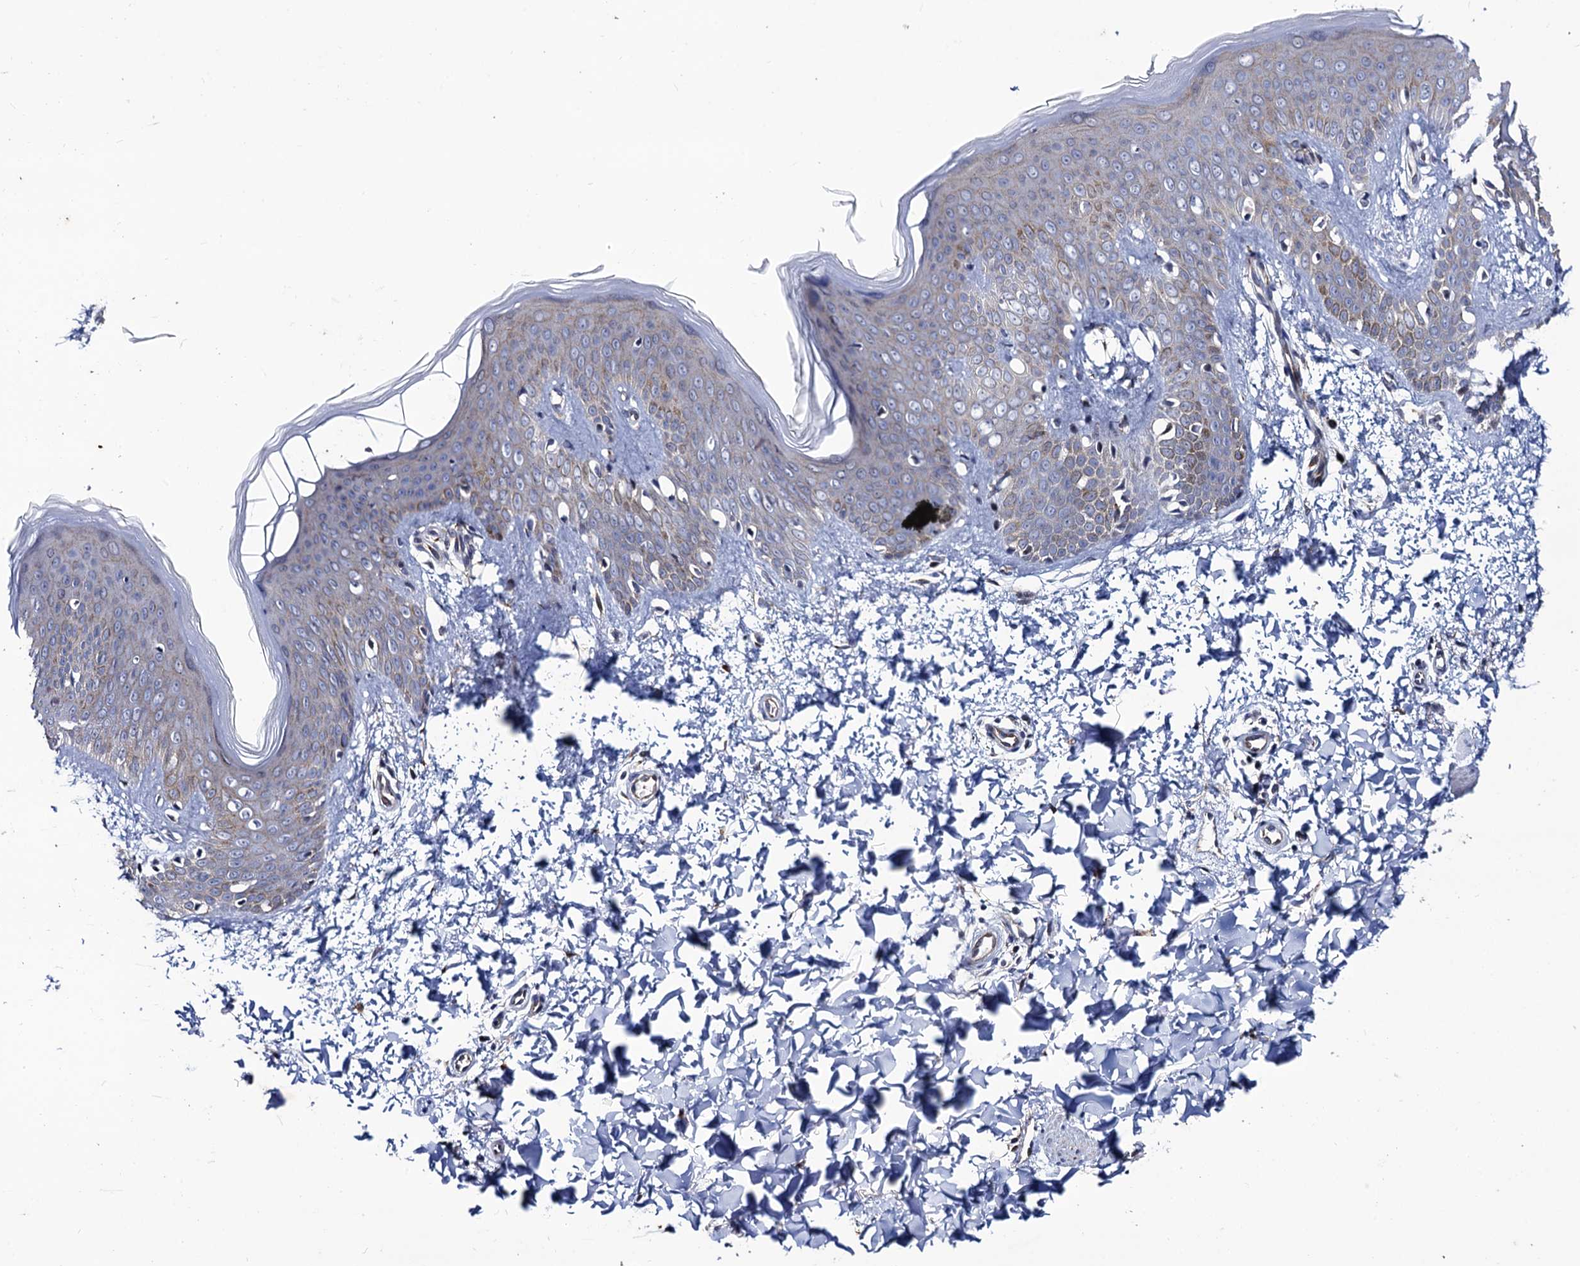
{"staining": {"intensity": "strong", "quantity": ">75%", "location": "cytoplasmic/membranous"}, "tissue": "skin", "cell_type": "Fibroblasts", "image_type": "normal", "snomed": [{"axis": "morphology", "description": "Normal tissue, NOS"}, {"axis": "topography", "description": "Skin"}], "caption": "This micrograph shows immunohistochemistry (IHC) staining of unremarkable skin, with high strong cytoplasmic/membranous staining in approximately >75% of fibroblasts.", "gene": "THAP2", "patient": {"sex": "male", "age": 36}}